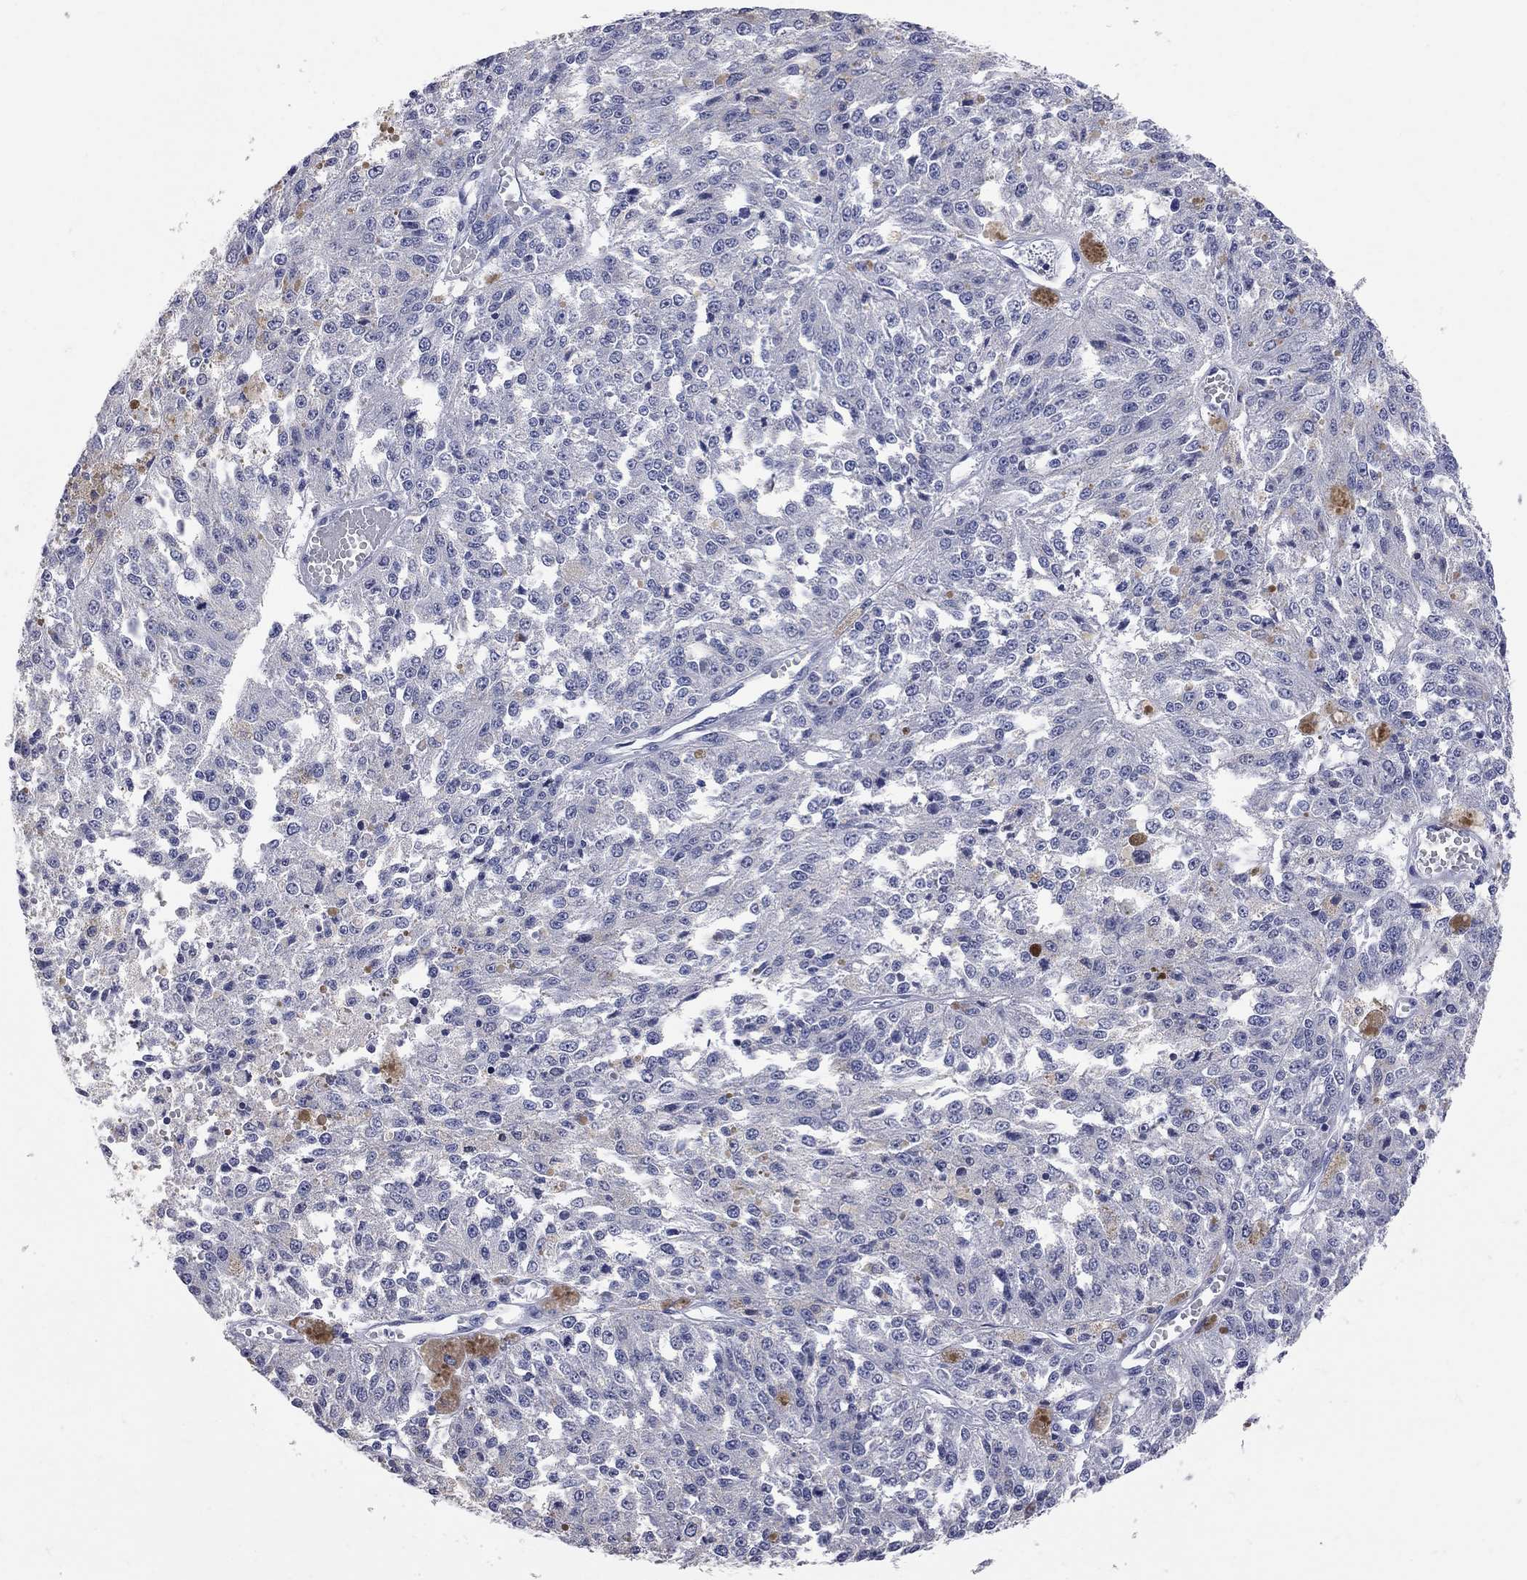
{"staining": {"intensity": "negative", "quantity": "none", "location": "none"}, "tissue": "melanoma", "cell_type": "Tumor cells", "image_type": "cancer", "snomed": [{"axis": "morphology", "description": "Malignant melanoma, Metastatic site"}, {"axis": "topography", "description": "Lymph node"}], "caption": "Immunohistochemistry (IHC) image of neoplastic tissue: malignant melanoma (metastatic site) stained with DAB shows no significant protein positivity in tumor cells.", "gene": "FAM221B", "patient": {"sex": "female", "age": 64}}